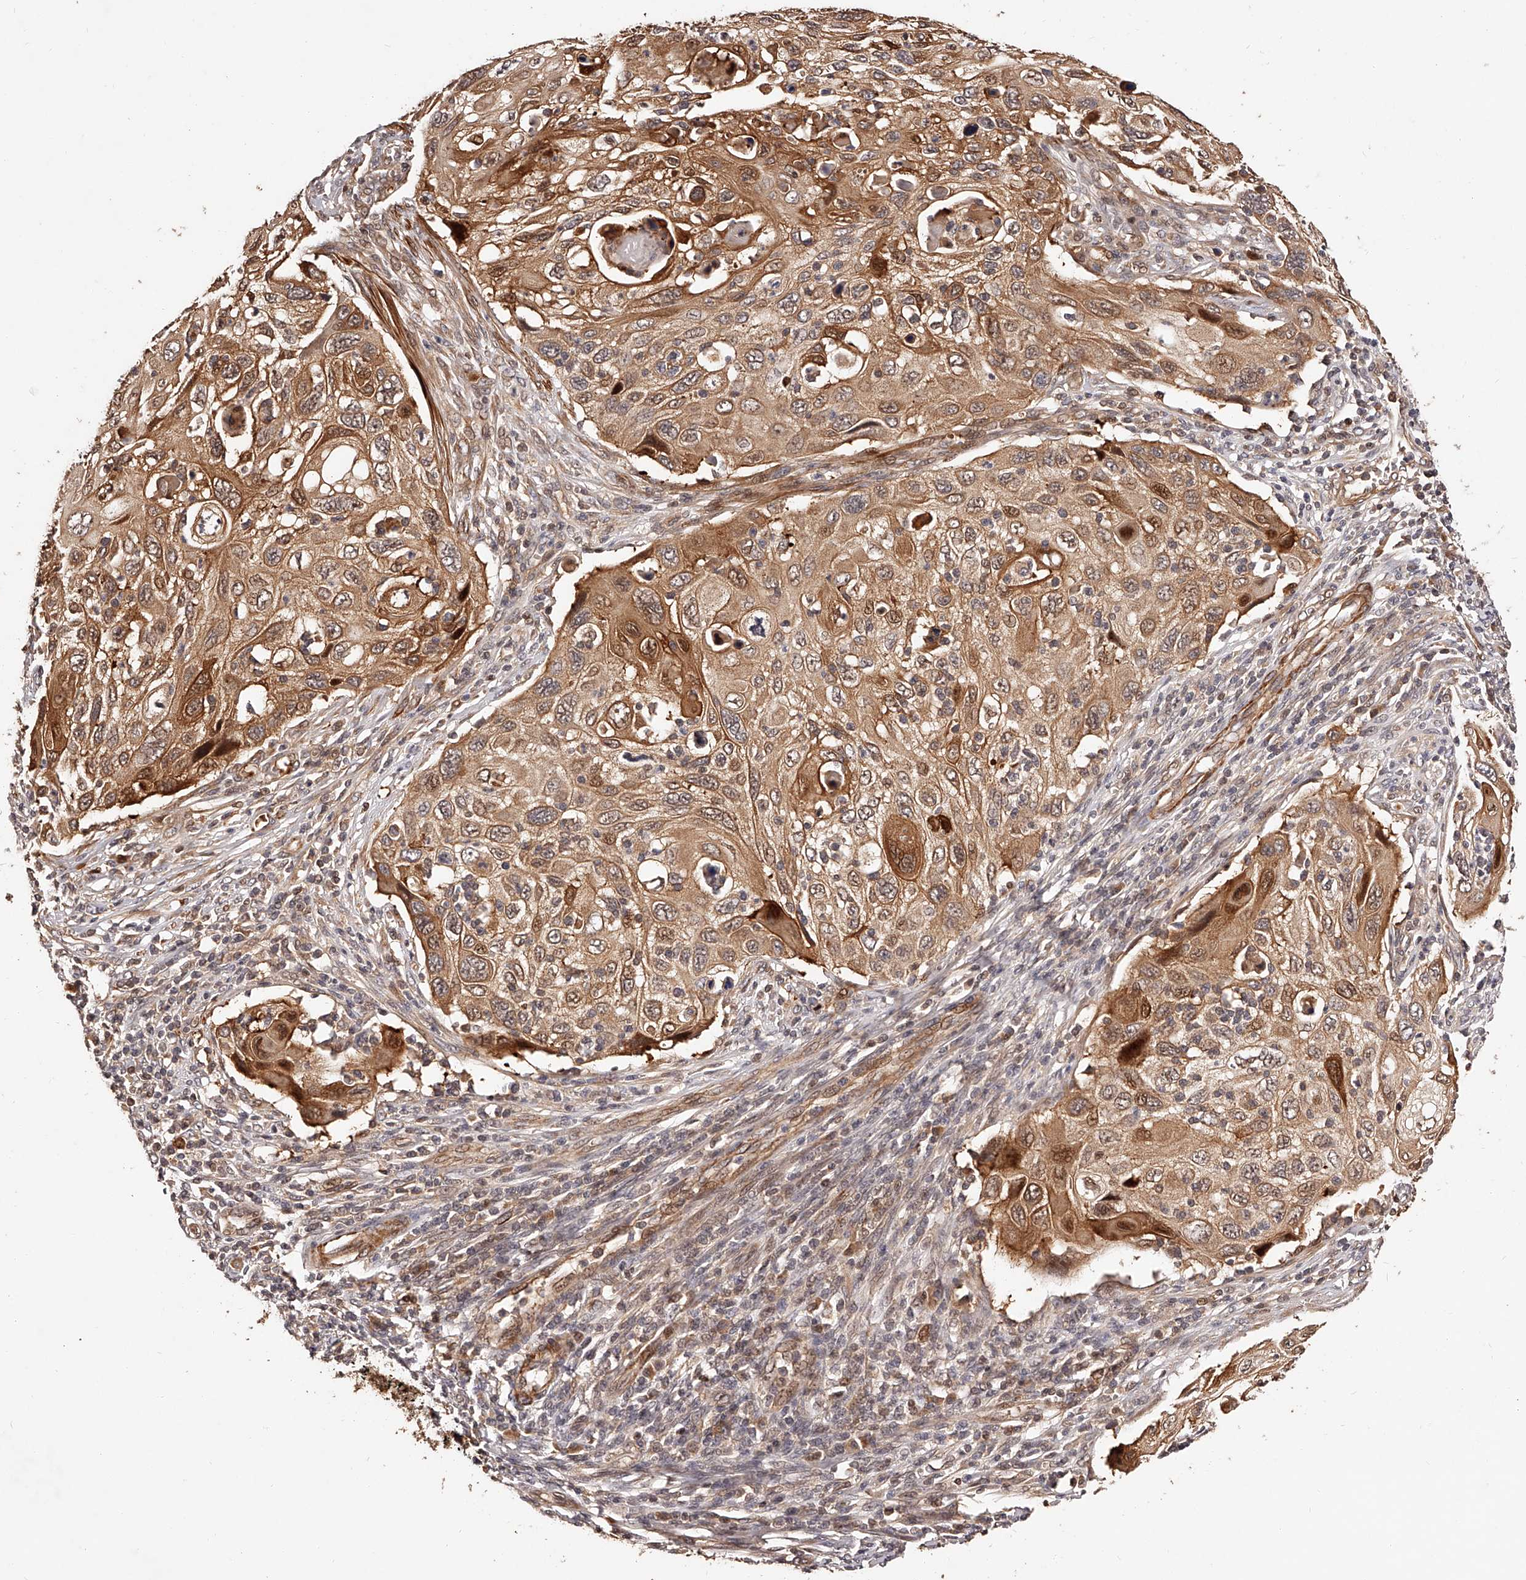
{"staining": {"intensity": "moderate", "quantity": ">75%", "location": "cytoplasmic/membranous,nuclear"}, "tissue": "cervical cancer", "cell_type": "Tumor cells", "image_type": "cancer", "snomed": [{"axis": "morphology", "description": "Squamous cell carcinoma, NOS"}, {"axis": "topography", "description": "Cervix"}], "caption": "Protein expression by immunohistochemistry (IHC) displays moderate cytoplasmic/membranous and nuclear staining in approximately >75% of tumor cells in cervical cancer (squamous cell carcinoma).", "gene": "CUL7", "patient": {"sex": "female", "age": 70}}